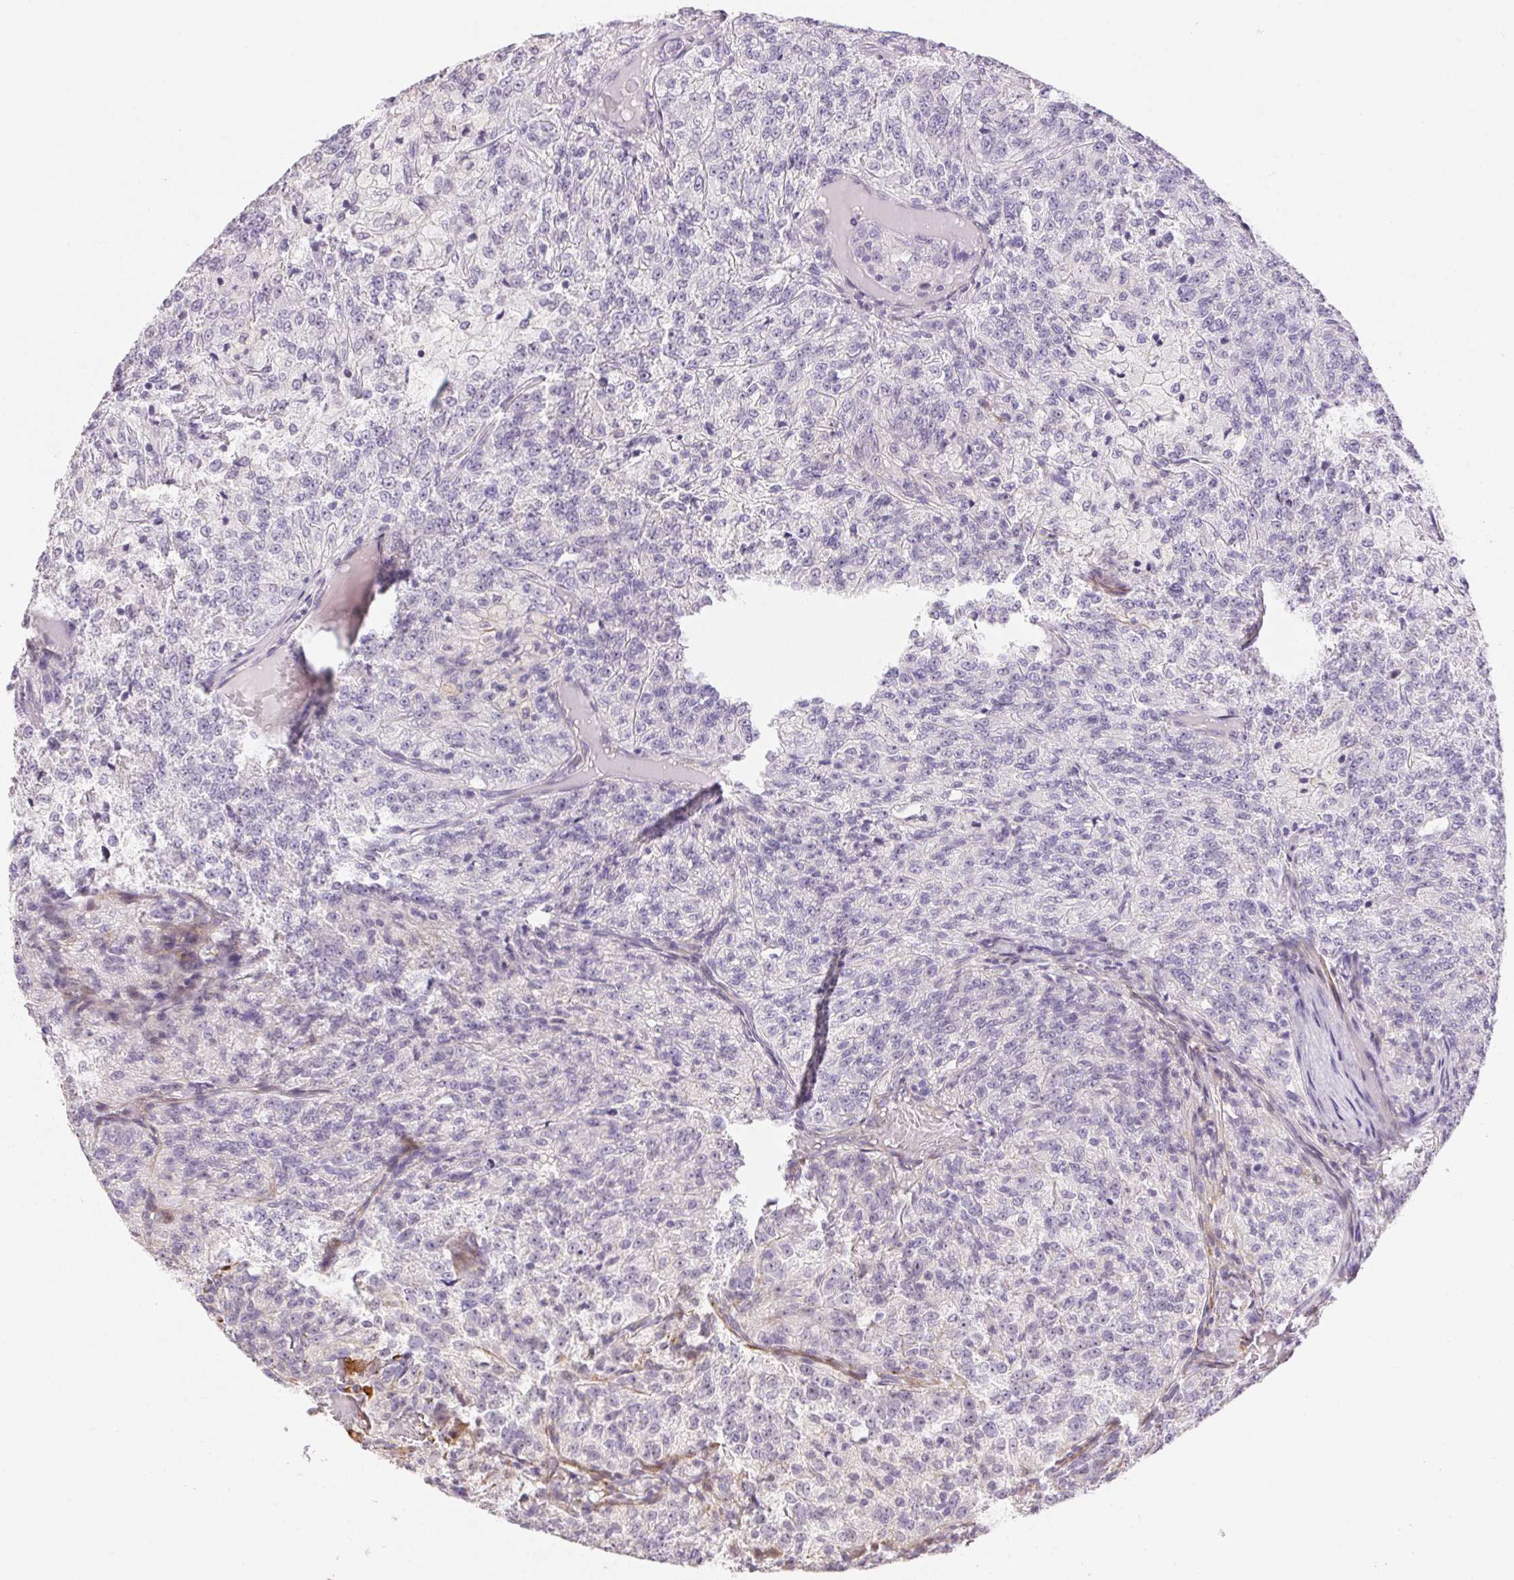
{"staining": {"intensity": "negative", "quantity": "none", "location": "none"}, "tissue": "renal cancer", "cell_type": "Tumor cells", "image_type": "cancer", "snomed": [{"axis": "morphology", "description": "Adenocarcinoma, NOS"}, {"axis": "topography", "description": "Kidney"}], "caption": "A high-resolution image shows immunohistochemistry staining of renal cancer, which exhibits no significant expression in tumor cells. The staining was performed using DAB (3,3'-diaminobenzidine) to visualize the protein expression in brown, while the nuclei were stained in blue with hematoxylin (Magnification: 20x).", "gene": "GYG2", "patient": {"sex": "female", "age": 63}}